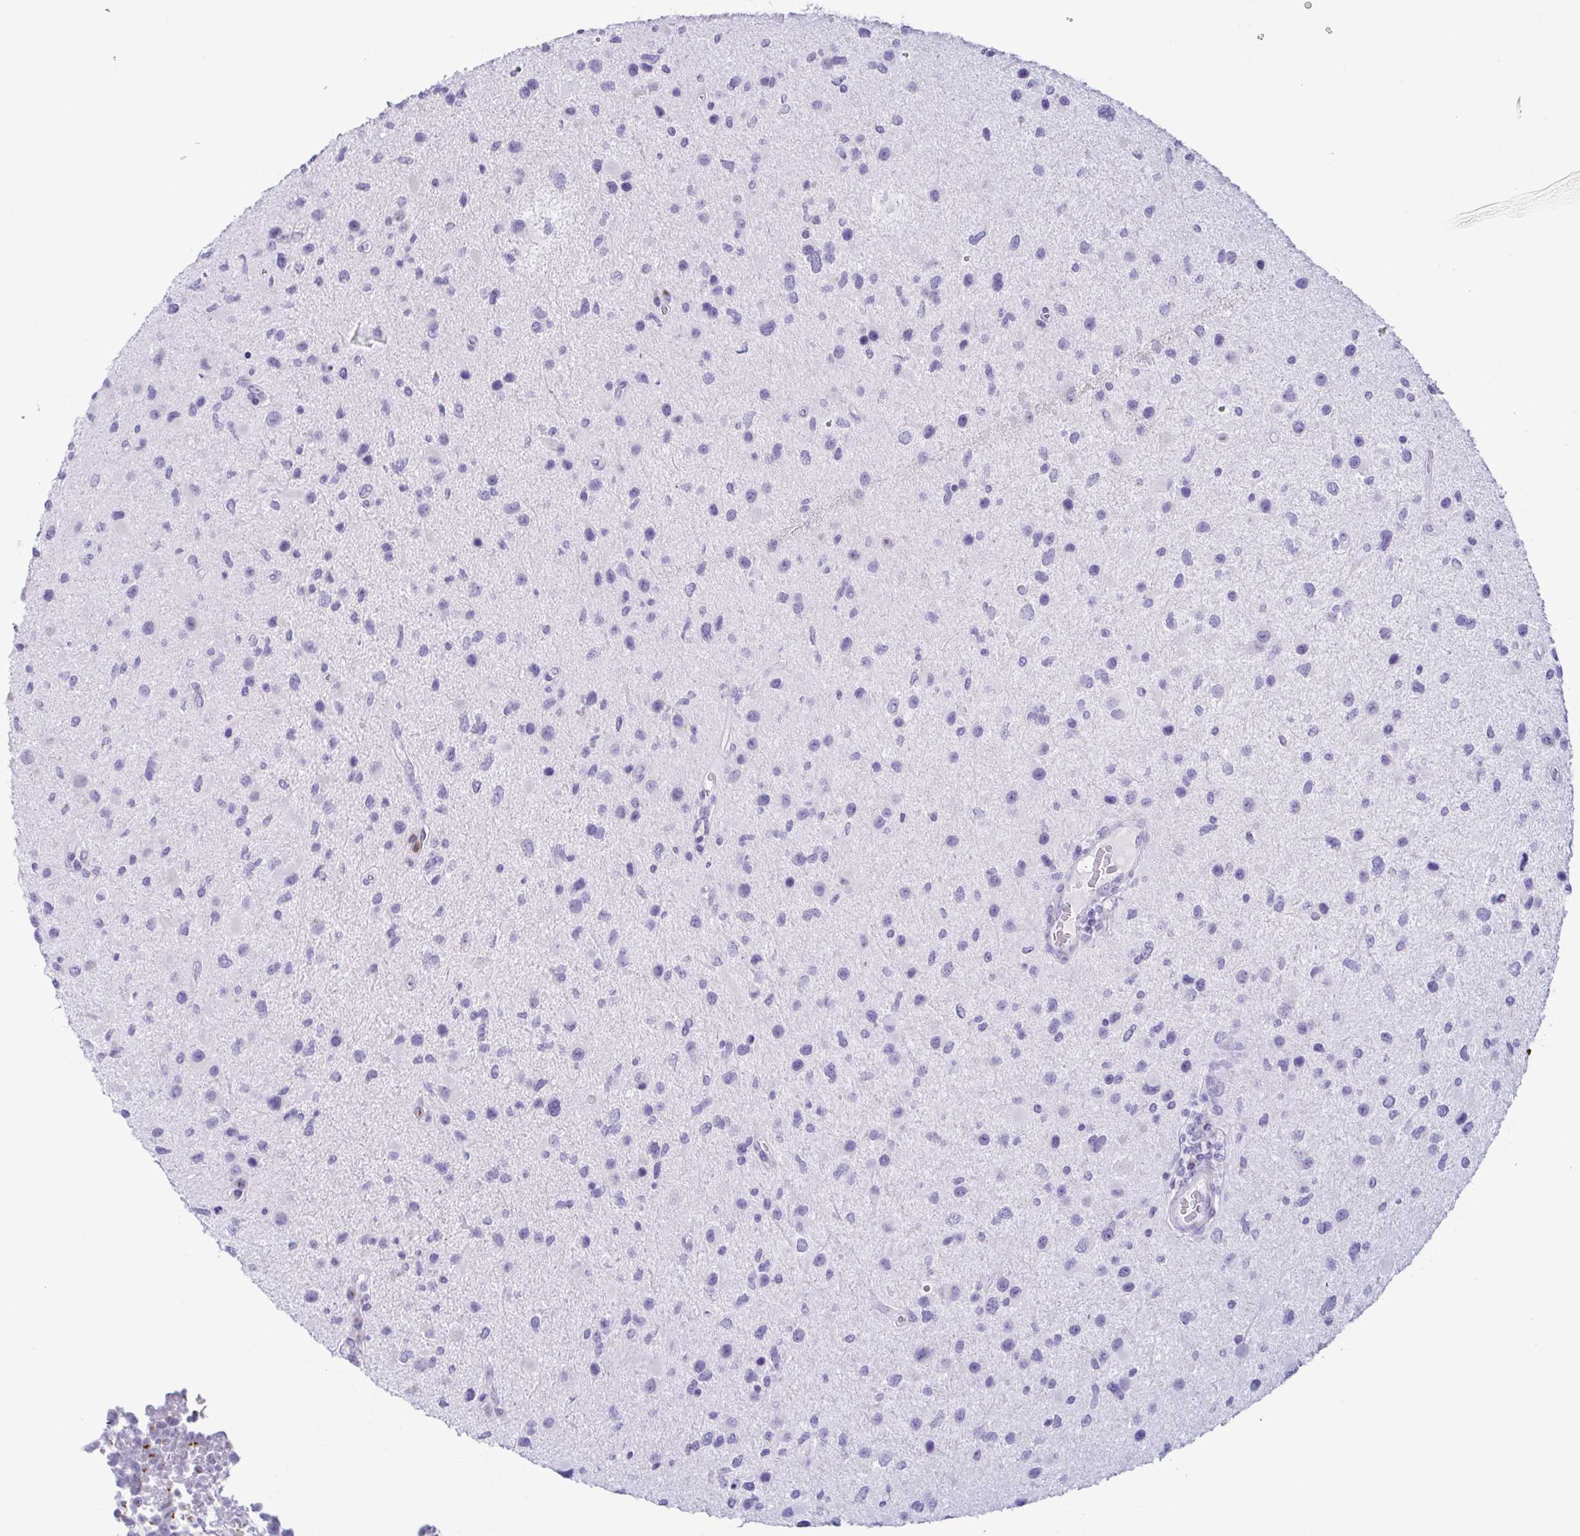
{"staining": {"intensity": "negative", "quantity": "none", "location": "none"}, "tissue": "glioma", "cell_type": "Tumor cells", "image_type": "cancer", "snomed": [{"axis": "morphology", "description": "Glioma, malignant, Low grade"}, {"axis": "topography", "description": "Brain"}], "caption": "Protein analysis of malignant glioma (low-grade) reveals no significant expression in tumor cells.", "gene": "AZU1", "patient": {"sex": "female", "age": 32}}